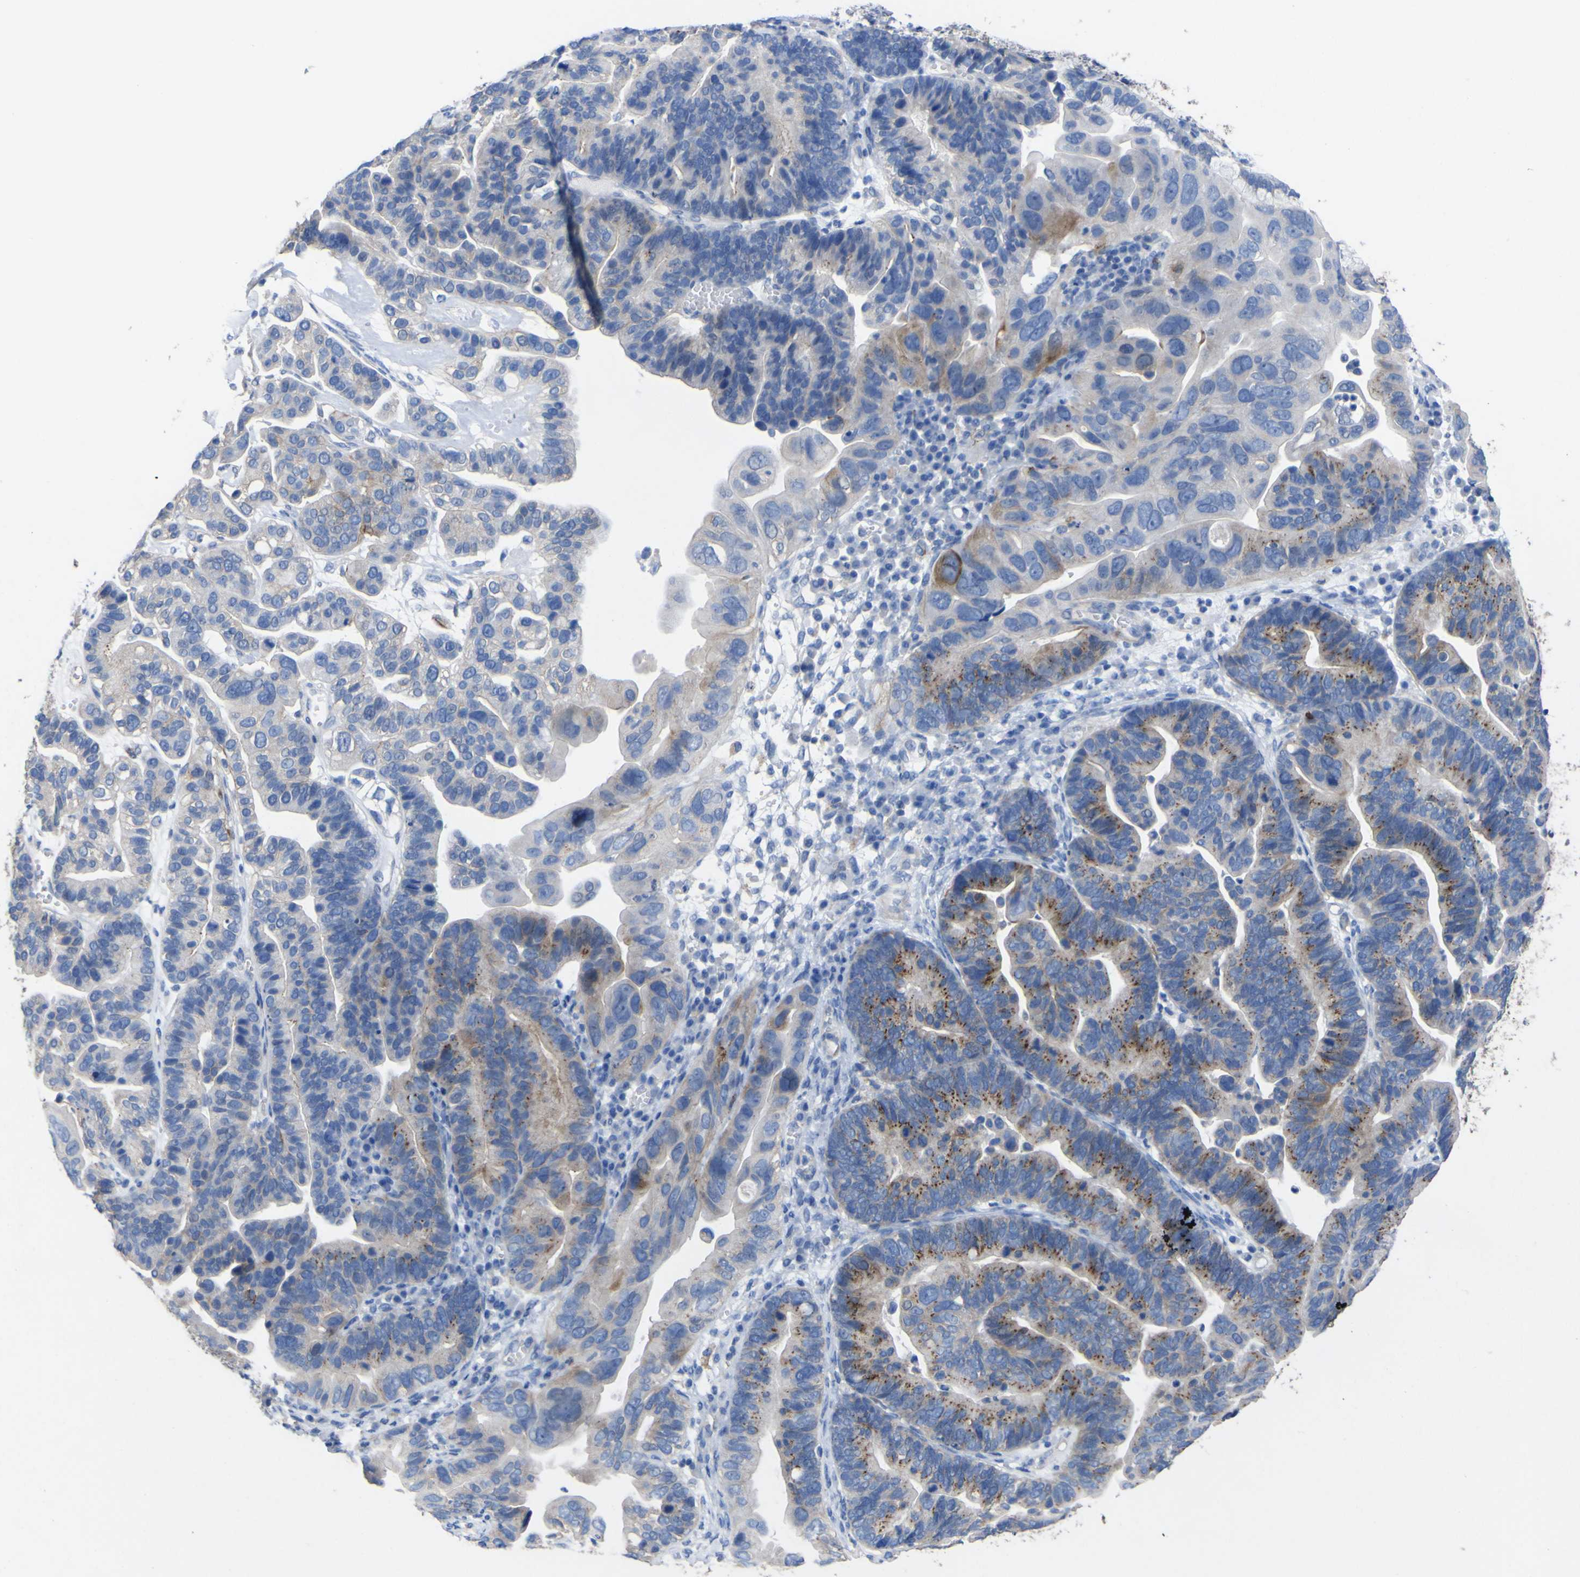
{"staining": {"intensity": "strong", "quantity": "<25%", "location": "cytoplasmic/membranous"}, "tissue": "ovarian cancer", "cell_type": "Tumor cells", "image_type": "cancer", "snomed": [{"axis": "morphology", "description": "Cystadenocarcinoma, serous, NOS"}, {"axis": "topography", "description": "Ovary"}], "caption": "Ovarian cancer stained with DAB (3,3'-diaminobenzidine) immunohistochemistry (IHC) exhibits medium levels of strong cytoplasmic/membranous expression in about <25% of tumor cells. Nuclei are stained in blue.", "gene": "AGO4", "patient": {"sex": "female", "age": 56}}